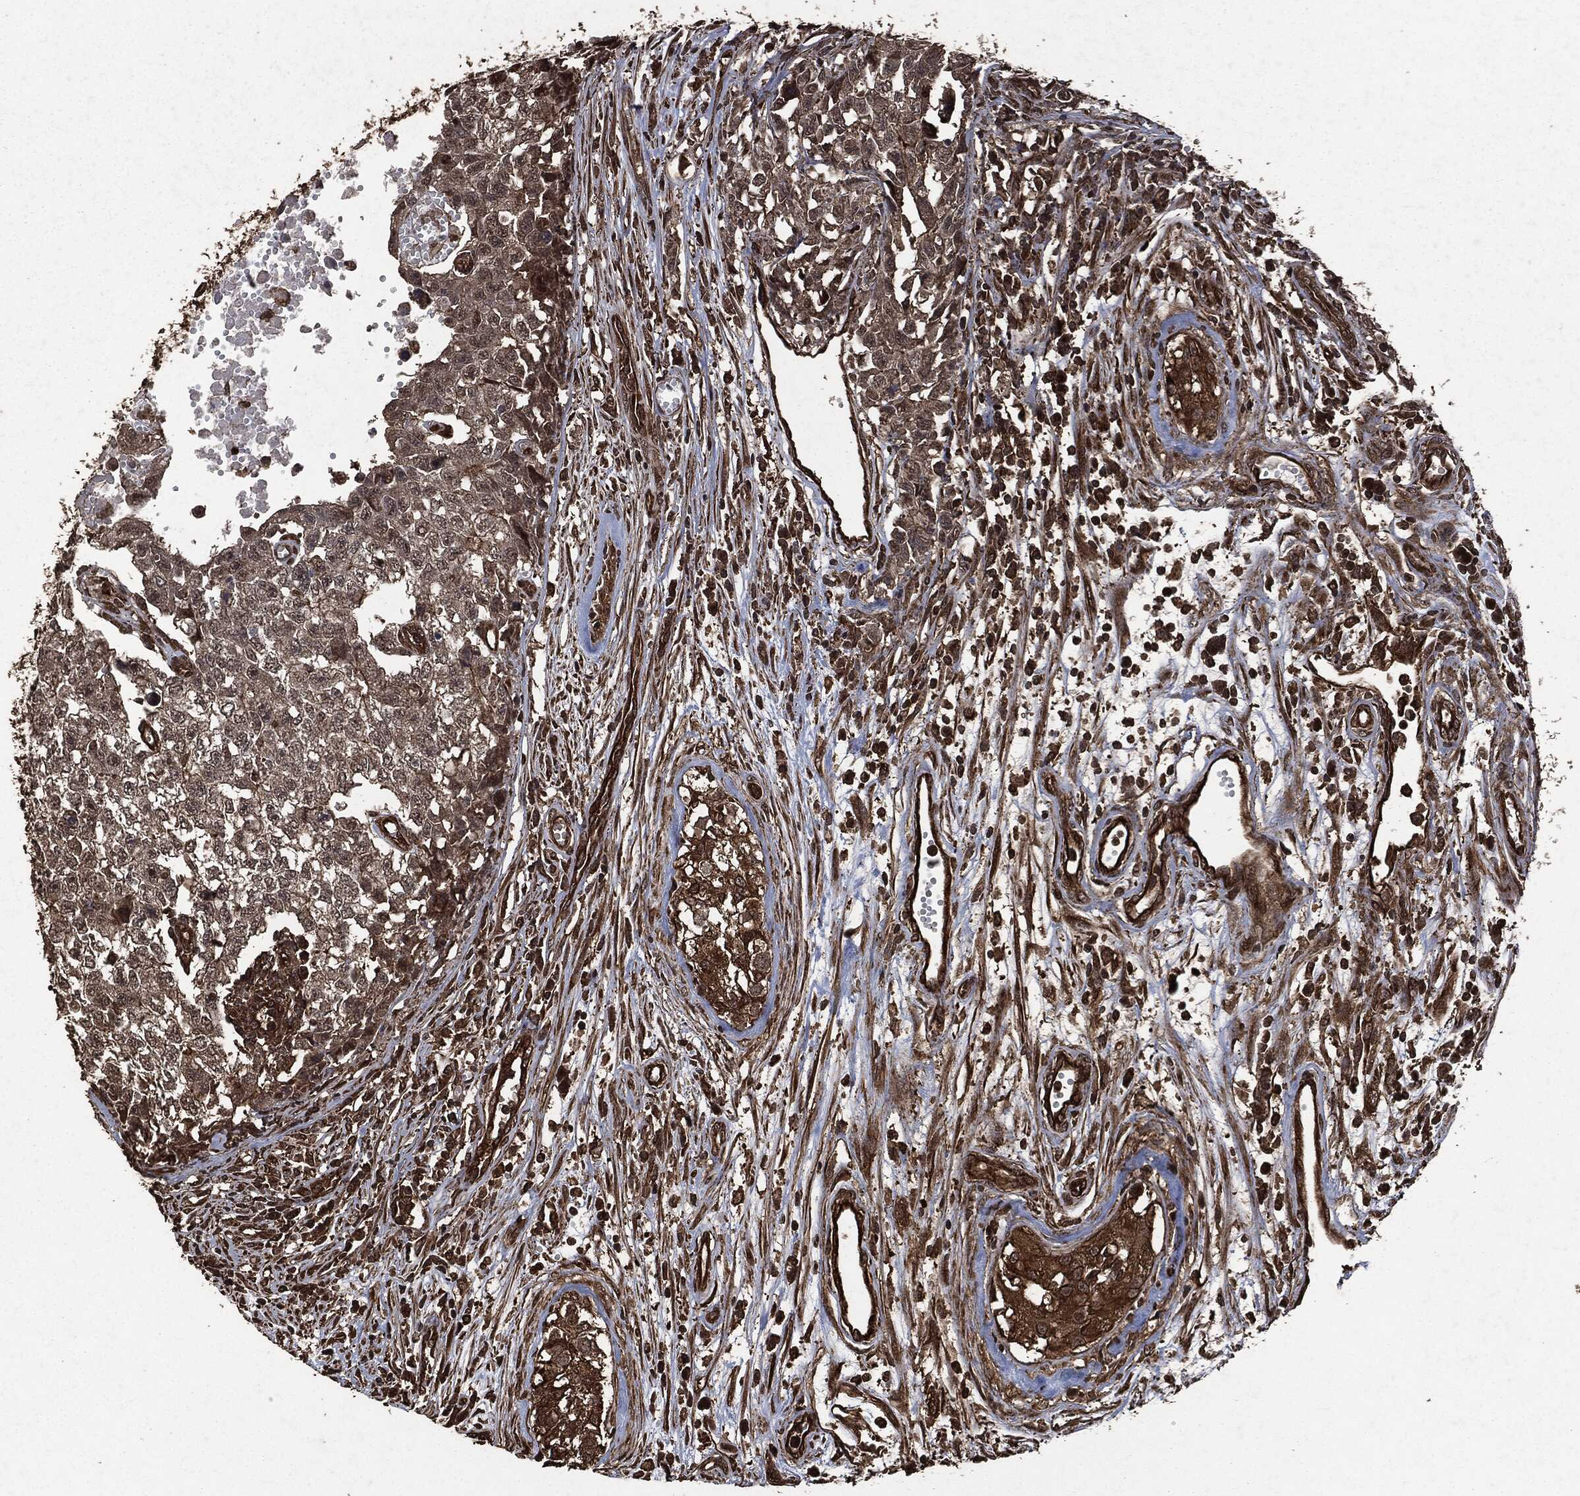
{"staining": {"intensity": "weak", "quantity": "25%-75%", "location": "cytoplasmic/membranous,nuclear"}, "tissue": "testis cancer", "cell_type": "Tumor cells", "image_type": "cancer", "snomed": [{"axis": "morphology", "description": "Seminoma, NOS"}, {"axis": "morphology", "description": "Carcinoma, Embryonal, NOS"}, {"axis": "topography", "description": "Testis"}], "caption": "Immunohistochemistry (IHC) photomicrograph of neoplastic tissue: testis cancer stained using IHC displays low levels of weak protein expression localized specifically in the cytoplasmic/membranous and nuclear of tumor cells, appearing as a cytoplasmic/membranous and nuclear brown color.", "gene": "HRAS", "patient": {"sex": "male", "age": 22}}